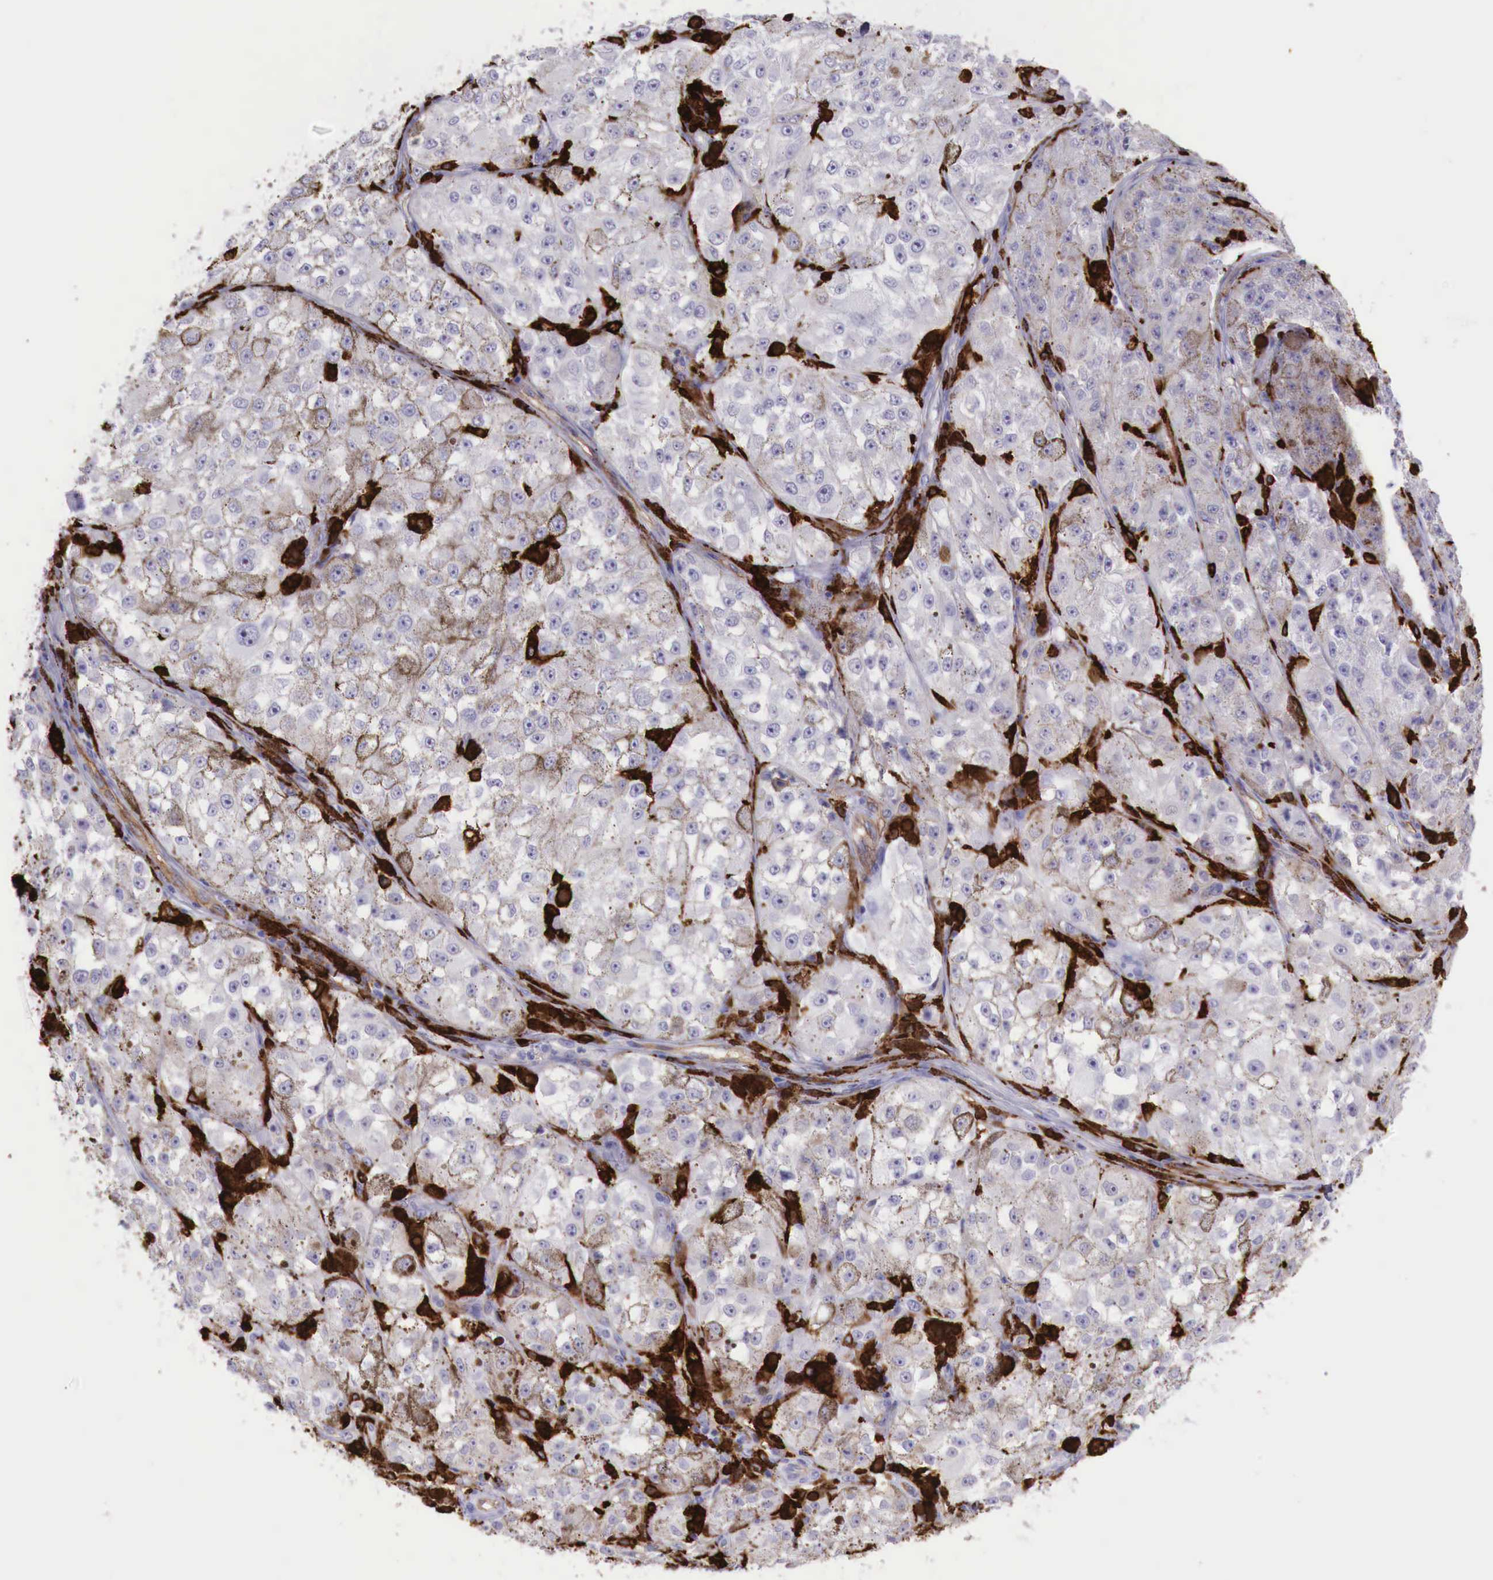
{"staining": {"intensity": "moderate", "quantity": "25%-75%", "location": "cytoplasmic/membranous"}, "tissue": "melanoma", "cell_type": "Tumor cells", "image_type": "cancer", "snomed": [{"axis": "morphology", "description": "Malignant melanoma, NOS"}, {"axis": "topography", "description": "Skin"}], "caption": "Protein analysis of melanoma tissue displays moderate cytoplasmic/membranous expression in about 25%-75% of tumor cells.", "gene": "MSR1", "patient": {"sex": "male", "age": 67}}